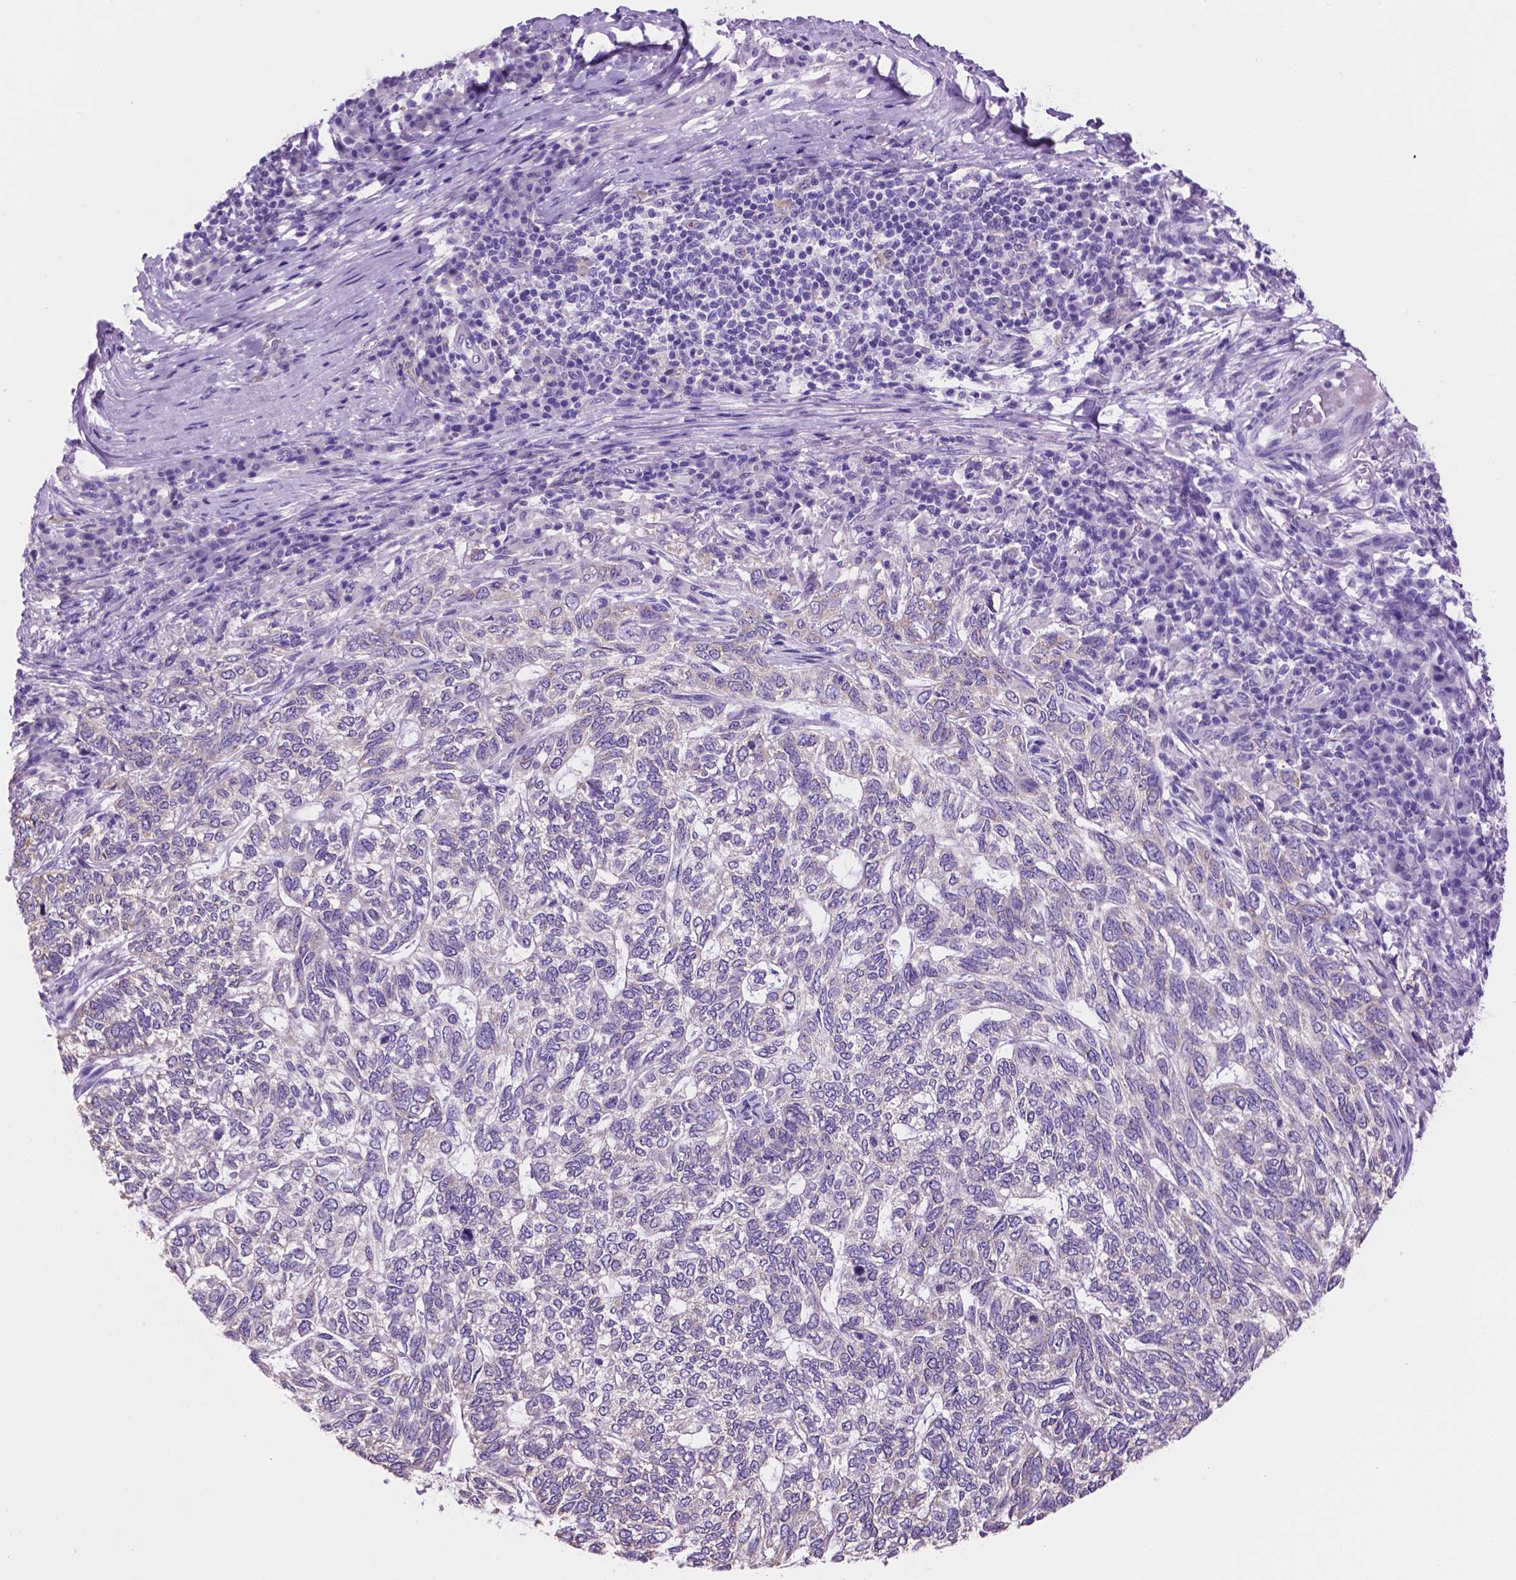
{"staining": {"intensity": "negative", "quantity": "none", "location": "none"}, "tissue": "skin cancer", "cell_type": "Tumor cells", "image_type": "cancer", "snomed": [{"axis": "morphology", "description": "Basal cell carcinoma"}, {"axis": "topography", "description": "Skin"}], "caption": "The micrograph reveals no staining of tumor cells in skin basal cell carcinoma. The staining was performed using DAB to visualize the protein expression in brown, while the nuclei were stained in blue with hematoxylin (Magnification: 20x).", "gene": "SPDYA", "patient": {"sex": "female", "age": 65}}